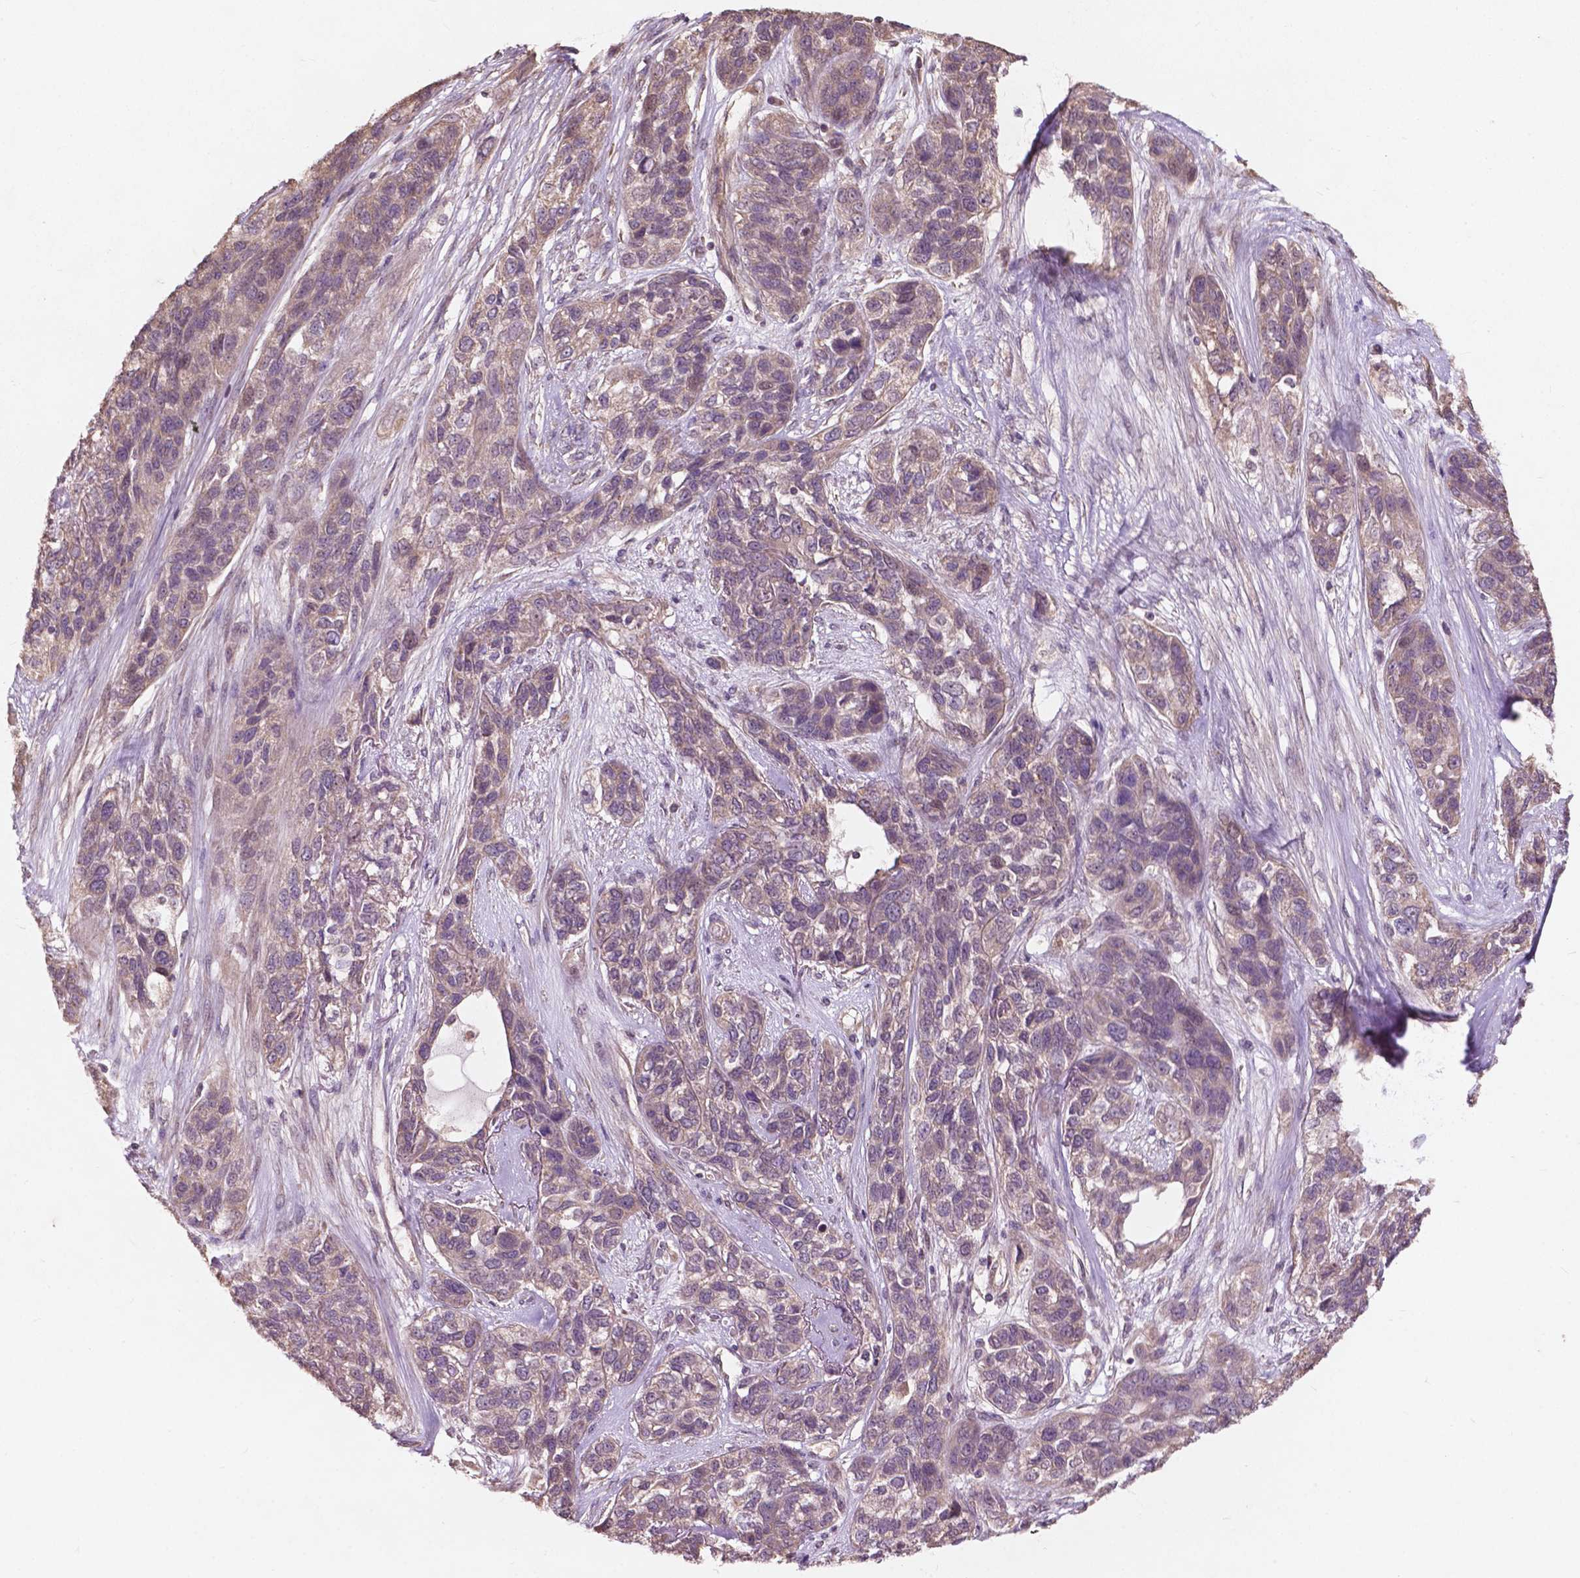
{"staining": {"intensity": "weak", "quantity": "<25%", "location": "cytoplasmic/membranous"}, "tissue": "lung cancer", "cell_type": "Tumor cells", "image_type": "cancer", "snomed": [{"axis": "morphology", "description": "Squamous cell carcinoma, NOS"}, {"axis": "topography", "description": "Lung"}], "caption": "There is no significant expression in tumor cells of lung squamous cell carcinoma.", "gene": "CDC42BPA", "patient": {"sex": "female", "age": 70}}